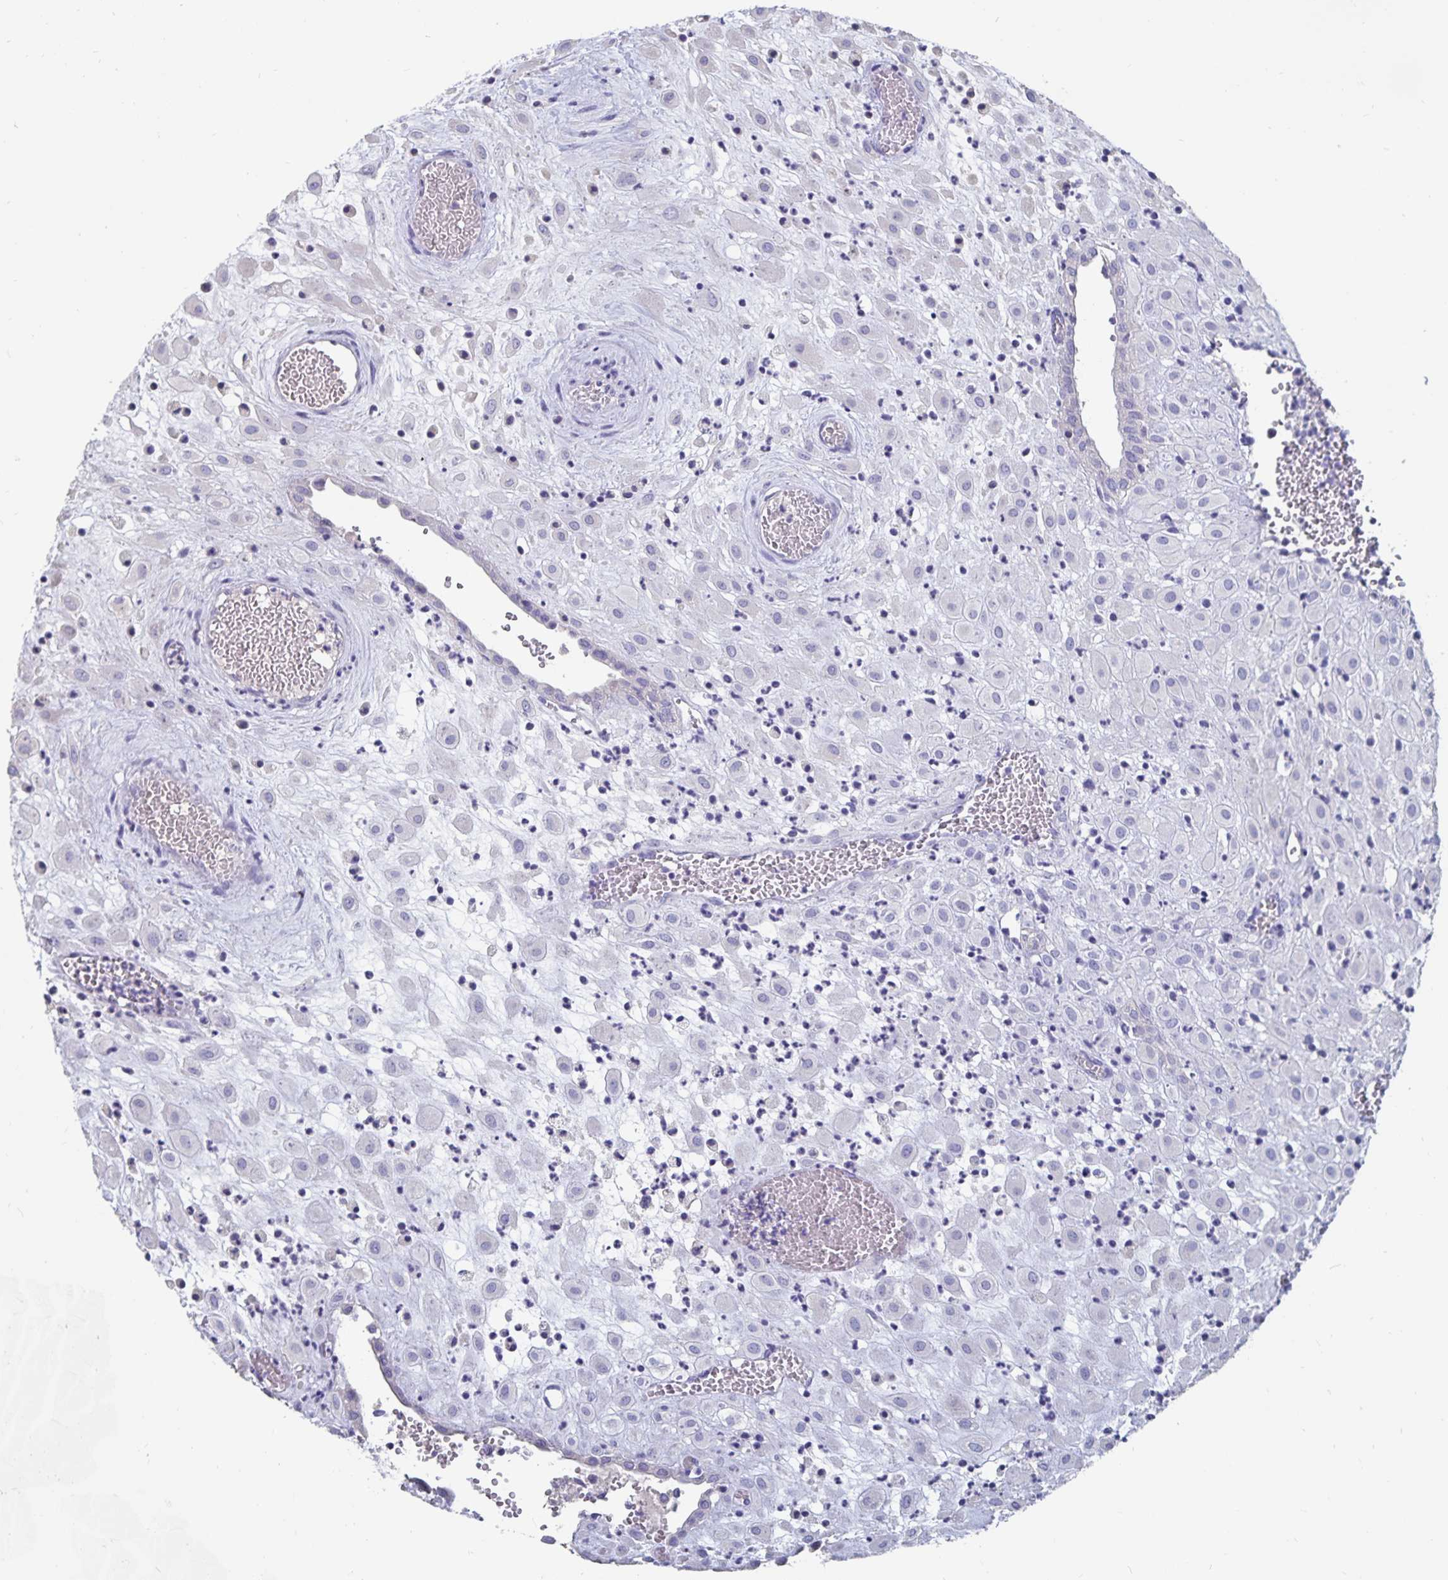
{"staining": {"intensity": "negative", "quantity": "none", "location": "none"}, "tissue": "placenta", "cell_type": "Decidual cells", "image_type": "normal", "snomed": [{"axis": "morphology", "description": "Normal tissue, NOS"}, {"axis": "topography", "description": "Placenta"}], "caption": "A micrograph of placenta stained for a protein demonstrates no brown staining in decidual cells.", "gene": "CFAP69", "patient": {"sex": "female", "age": 24}}